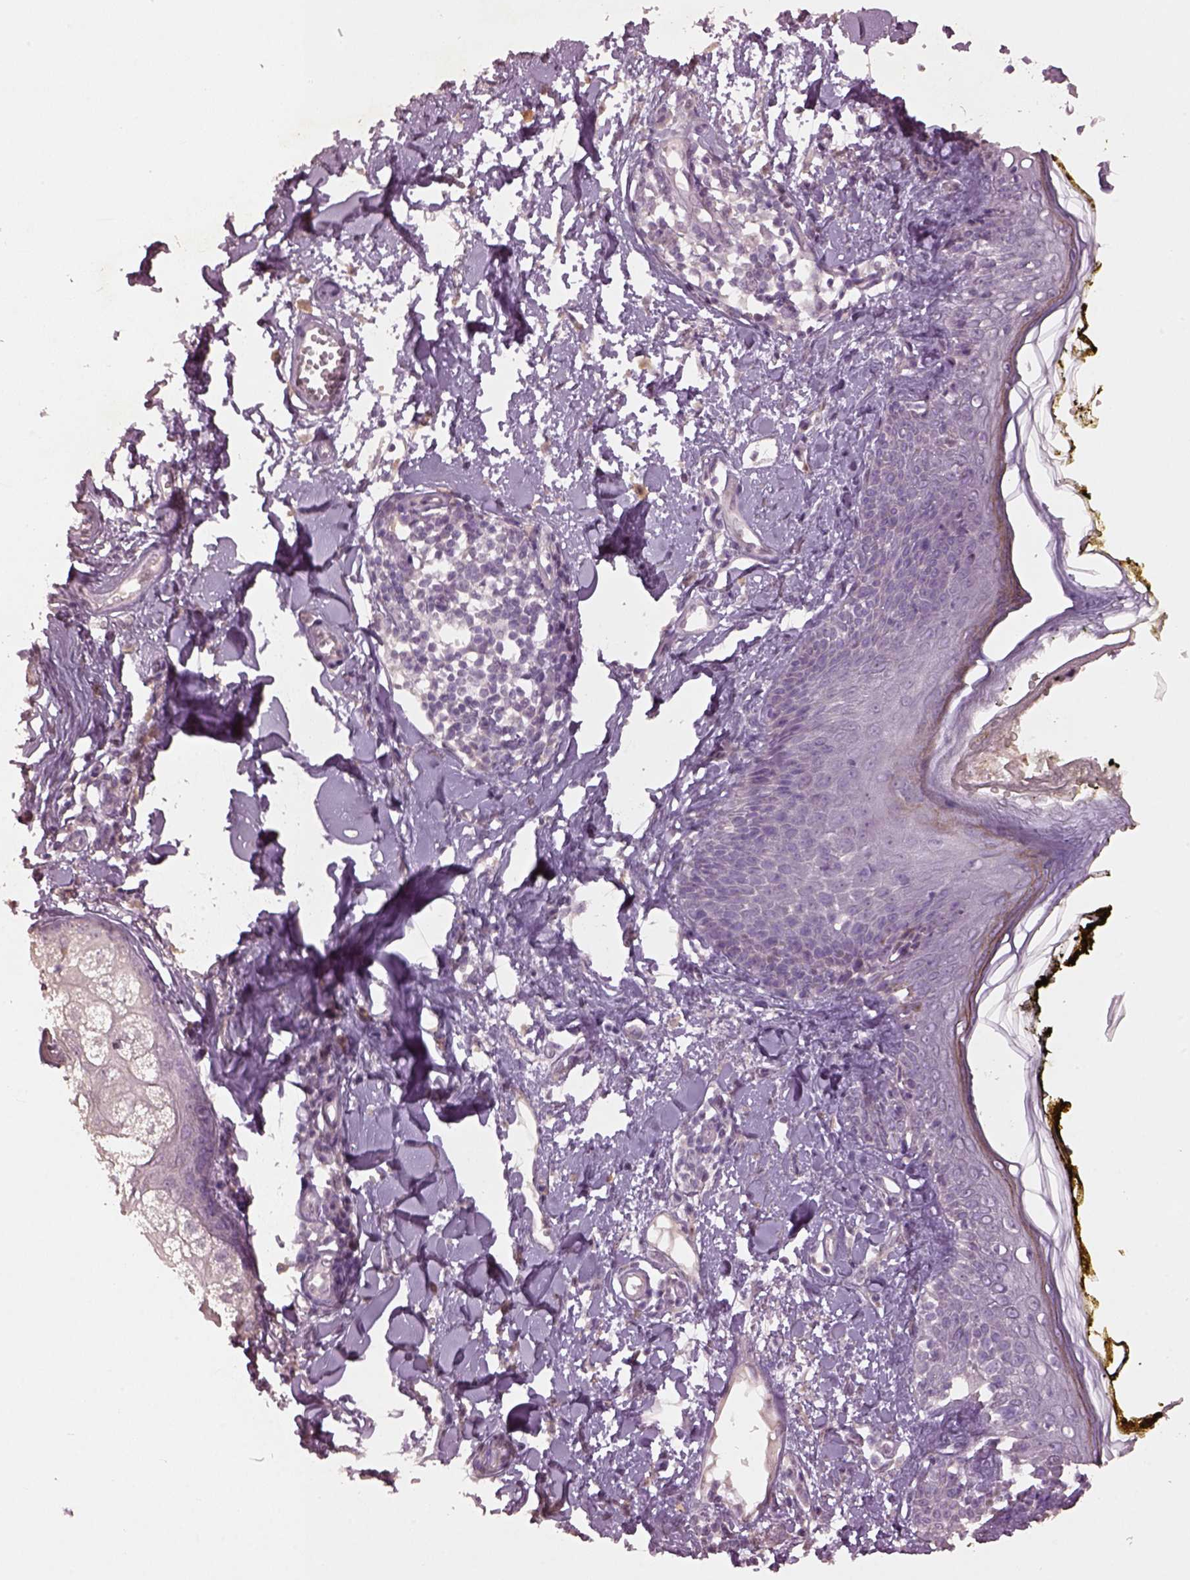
{"staining": {"intensity": "negative", "quantity": "none", "location": "none"}, "tissue": "skin", "cell_type": "Fibroblasts", "image_type": "normal", "snomed": [{"axis": "morphology", "description": "Normal tissue, NOS"}, {"axis": "topography", "description": "Skin"}], "caption": "This is an immunohistochemistry histopathology image of benign human skin. There is no positivity in fibroblasts.", "gene": "KCNIP3", "patient": {"sex": "male", "age": 76}}